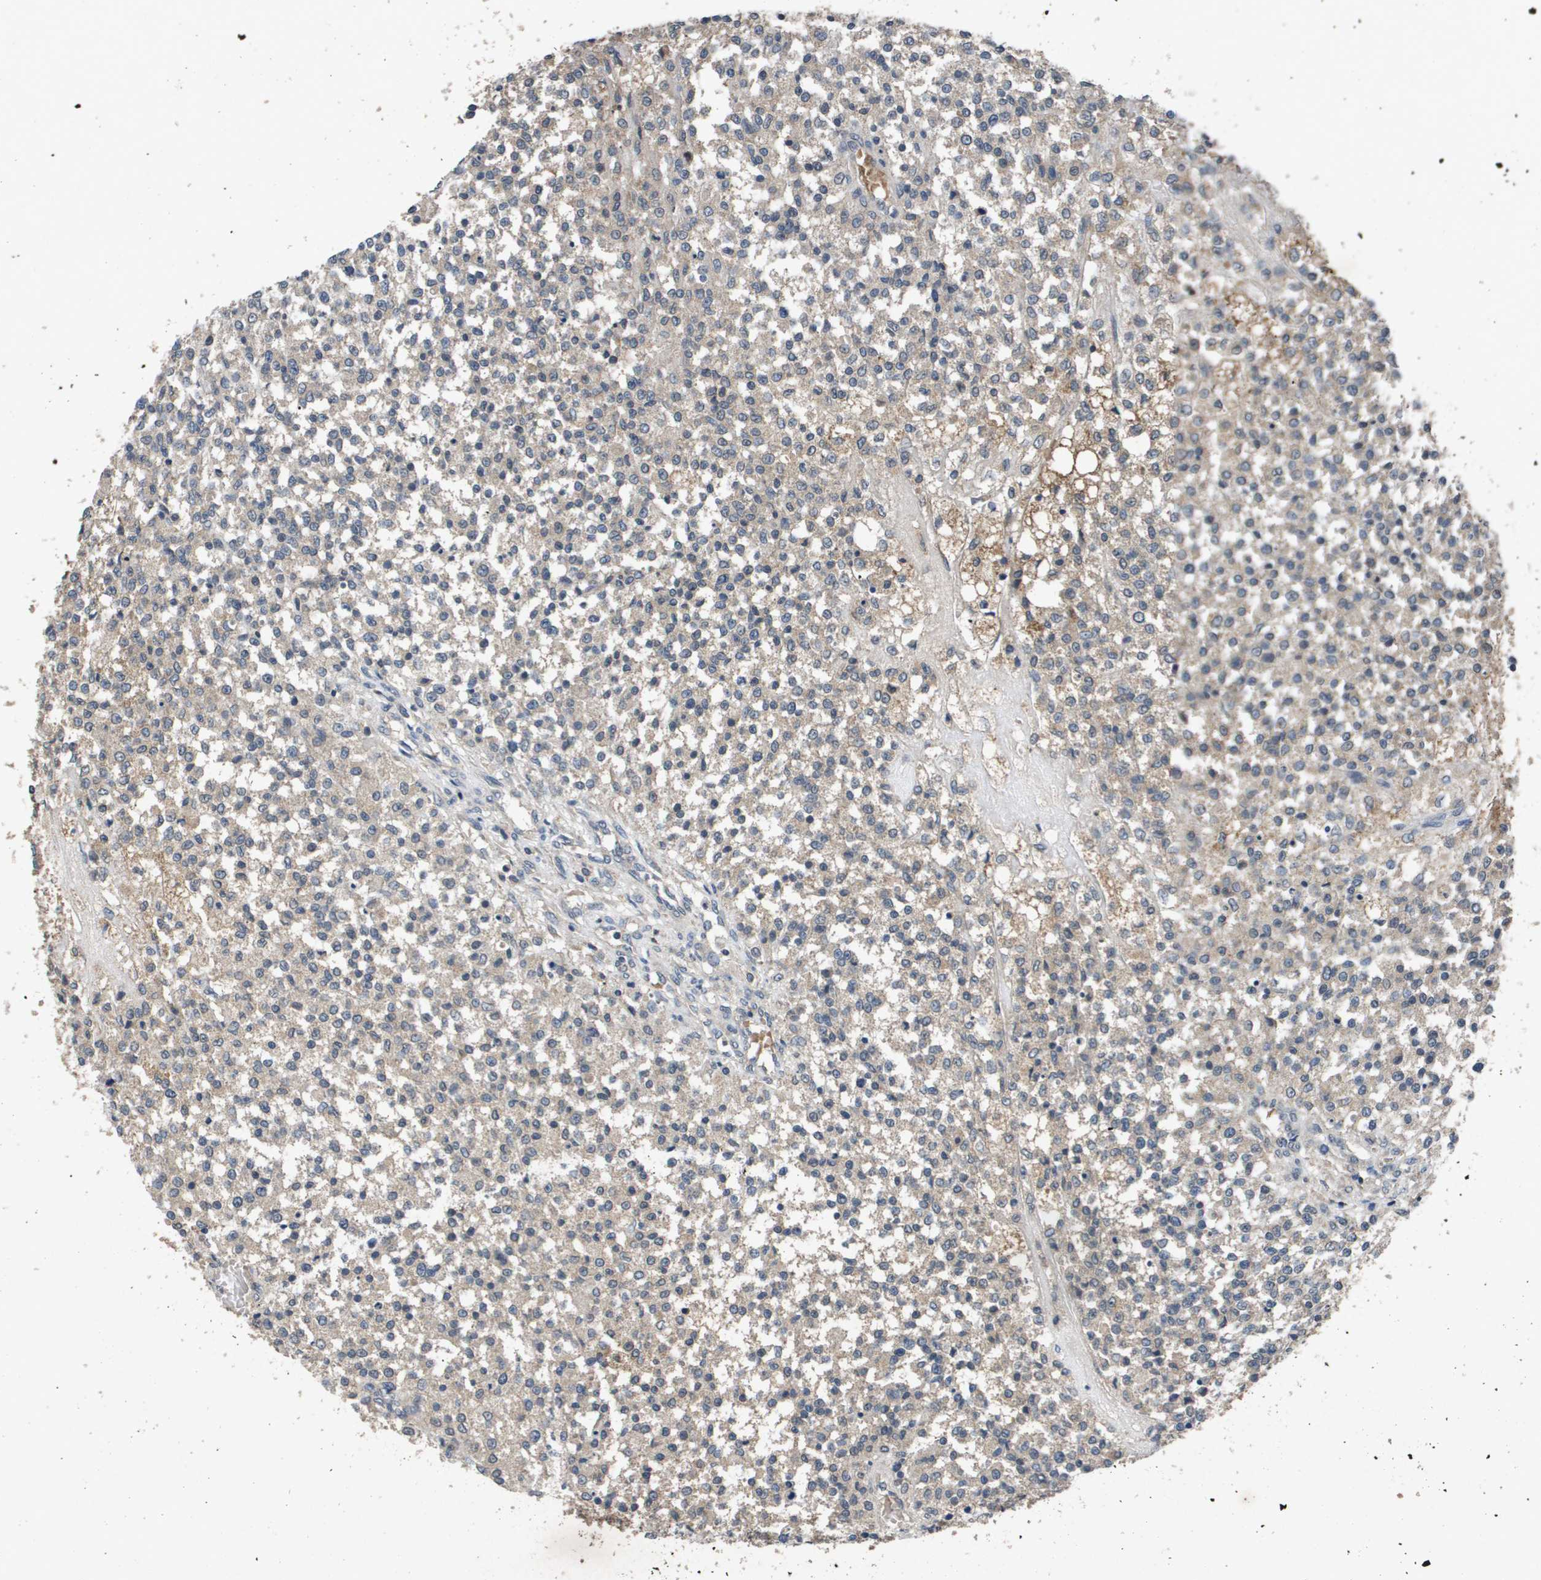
{"staining": {"intensity": "weak", "quantity": "<25%", "location": "cytoplasmic/membranous"}, "tissue": "testis cancer", "cell_type": "Tumor cells", "image_type": "cancer", "snomed": [{"axis": "morphology", "description": "Seminoma, NOS"}, {"axis": "topography", "description": "Testis"}], "caption": "Micrograph shows no significant protein positivity in tumor cells of testis seminoma. The staining is performed using DAB brown chromogen with nuclei counter-stained in using hematoxylin.", "gene": "PROC", "patient": {"sex": "male", "age": 59}}